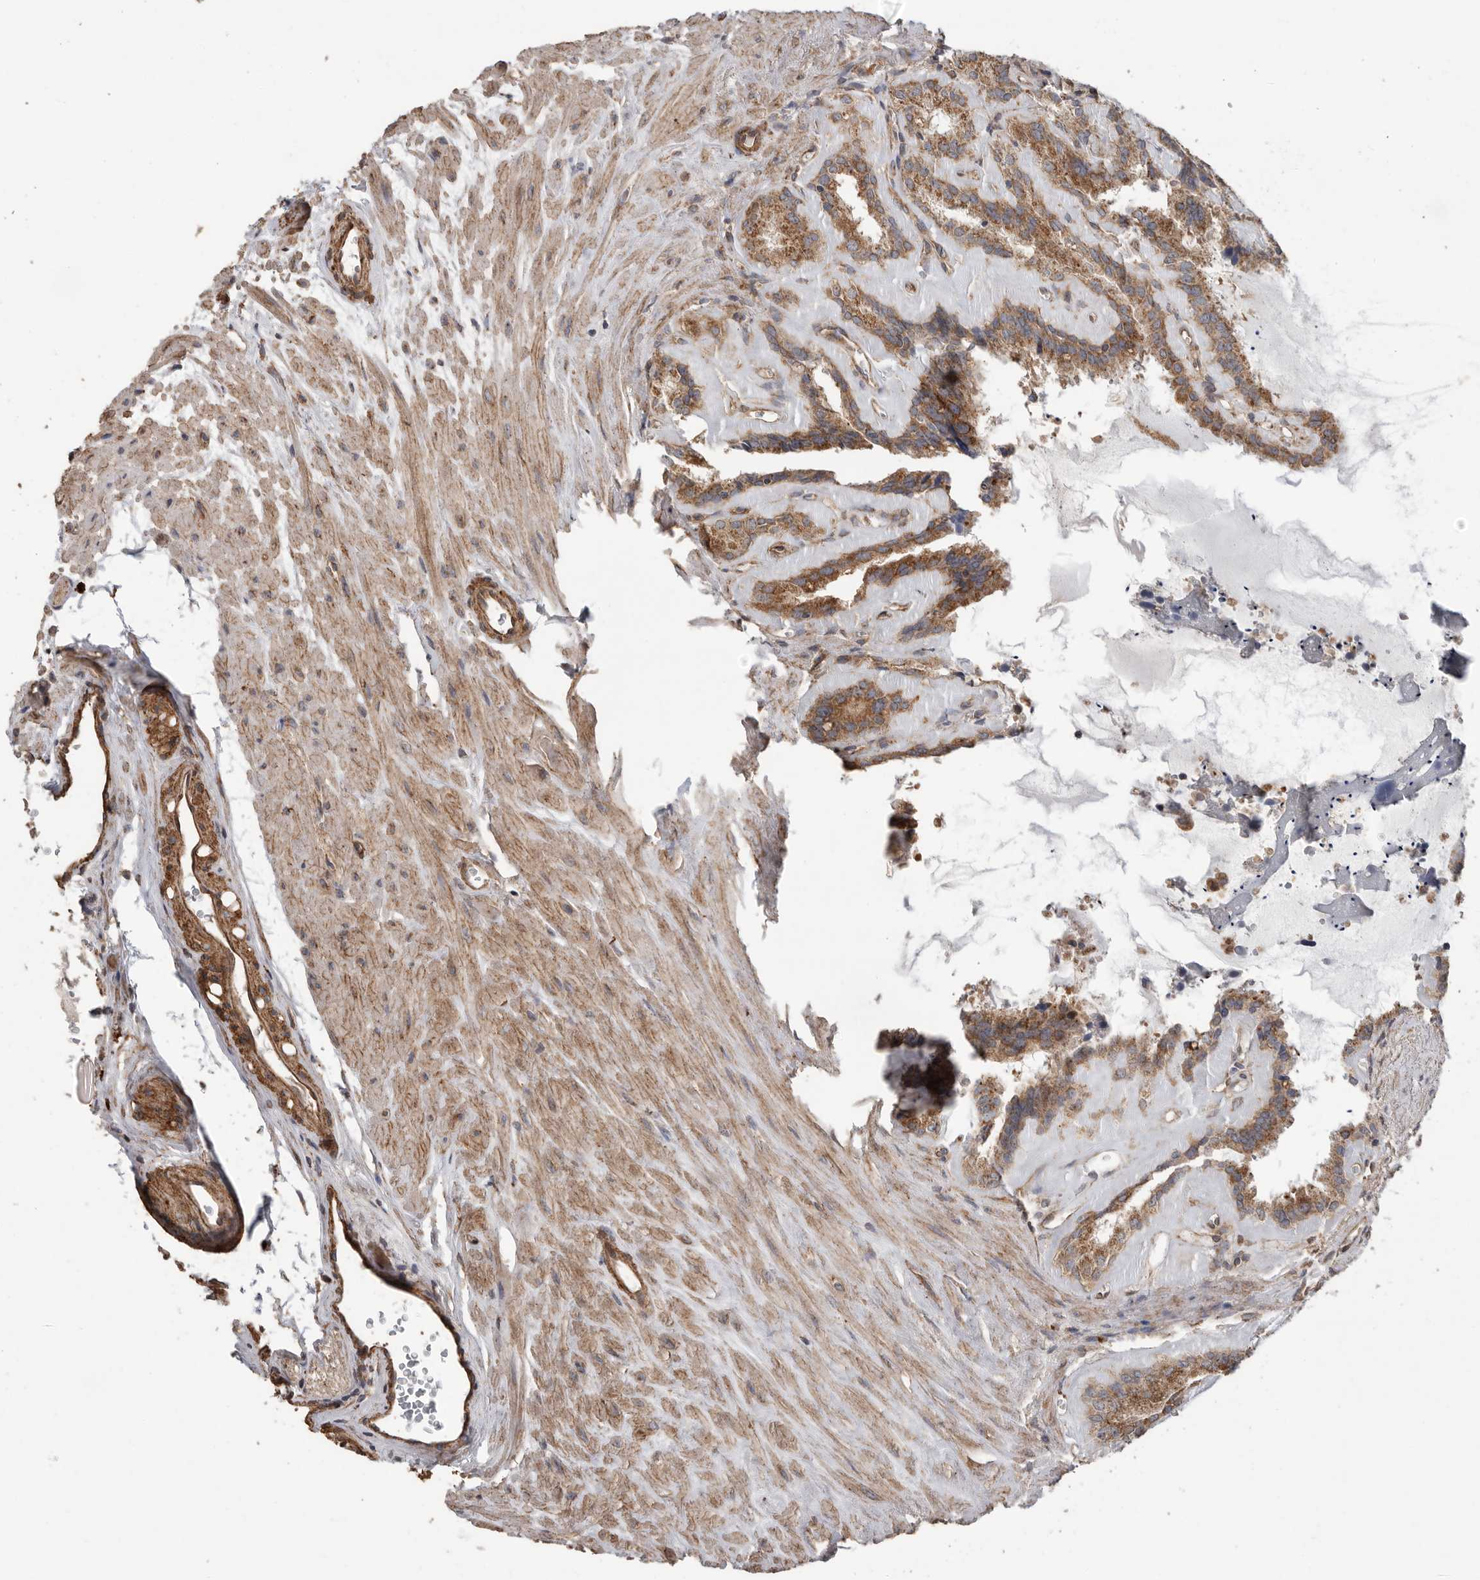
{"staining": {"intensity": "moderate", "quantity": ">75%", "location": "cytoplasmic/membranous"}, "tissue": "seminal vesicle", "cell_type": "Glandular cells", "image_type": "normal", "snomed": [{"axis": "morphology", "description": "Normal tissue, NOS"}, {"axis": "topography", "description": "Prostate"}, {"axis": "topography", "description": "Seminal veicle"}], "caption": "Normal seminal vesicle was stained to show a protein in brown. There is medium levels of moderate cytoplasmic/membranous staining in approximately >75% of glandular cells.", "gene": "PODXL2", "patient": {"sex": "male", "age": 59}}